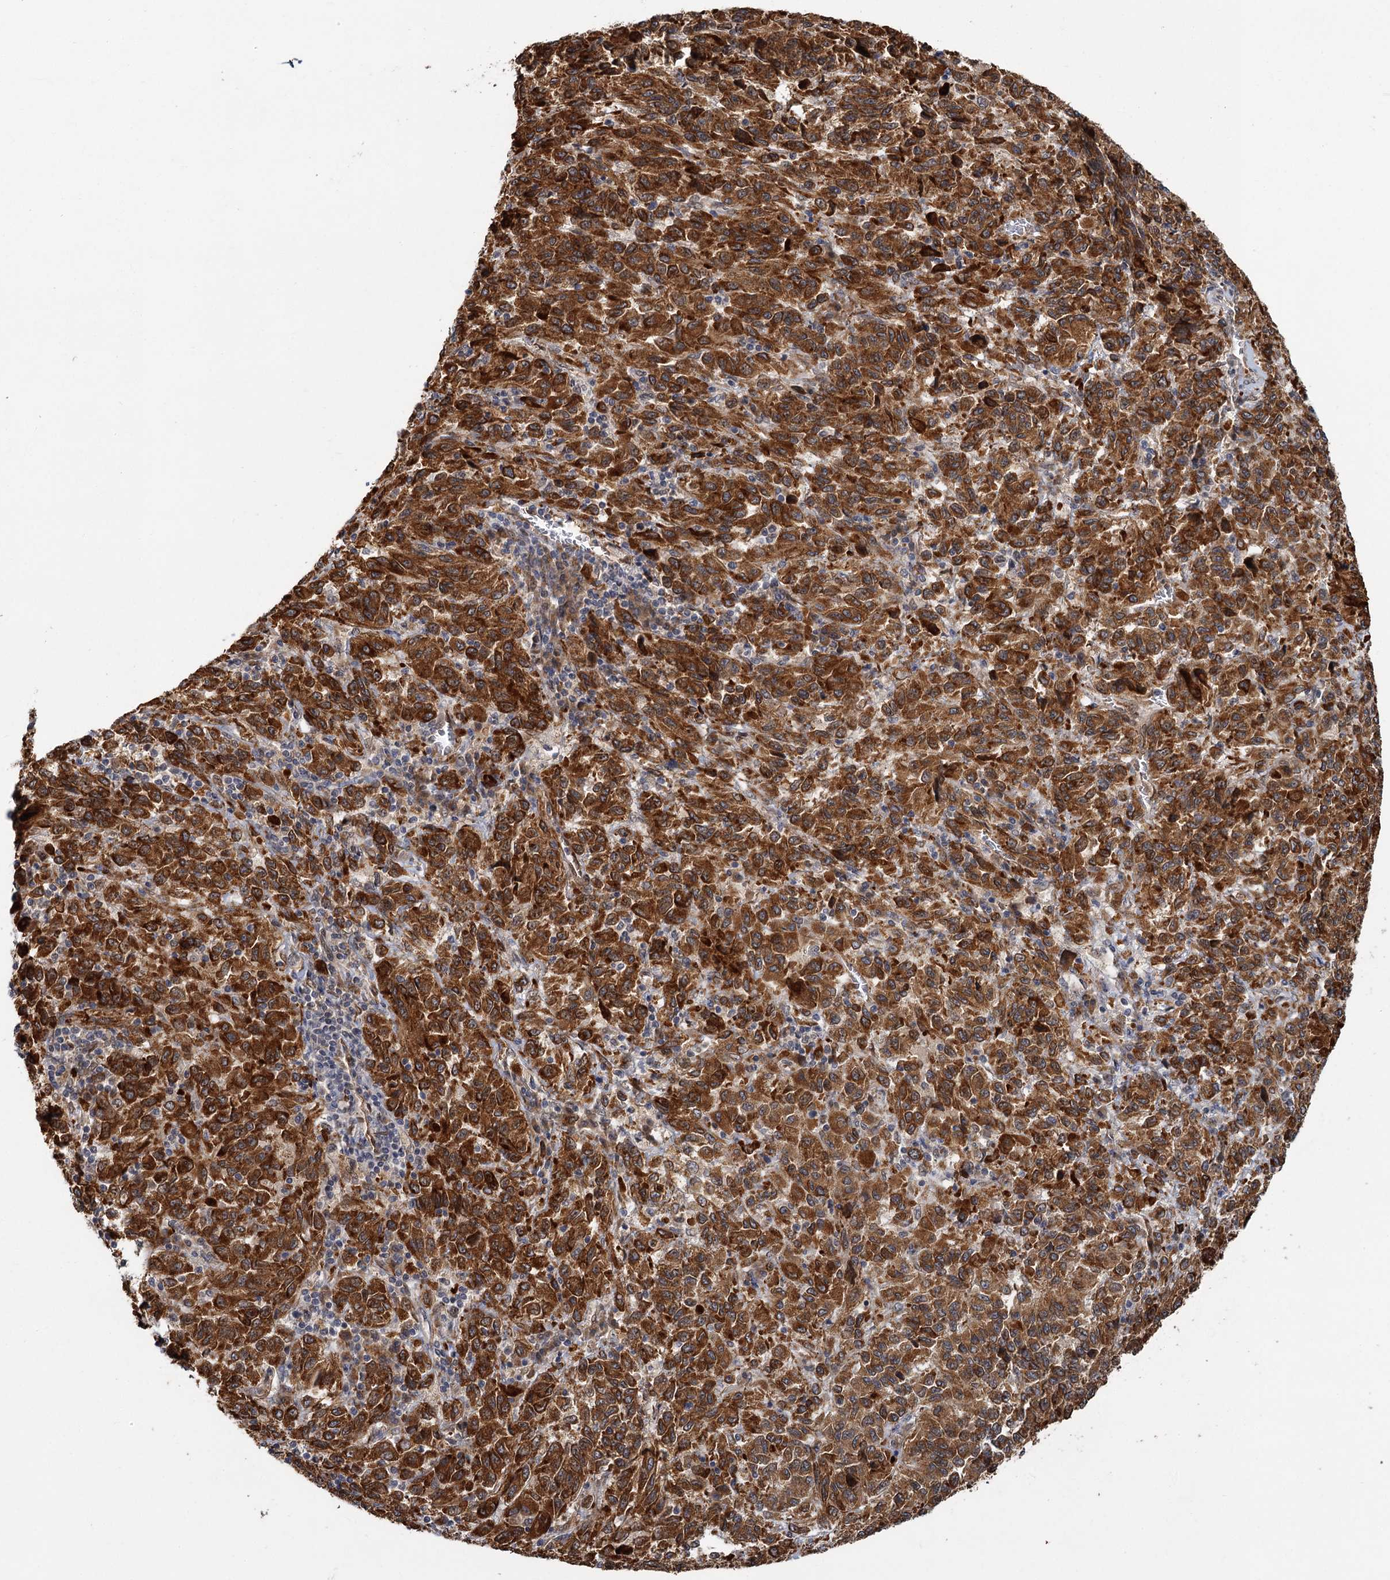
{"staining": {"intensity": "strong", "quantity": ">75%", "location": "cytoplasmic/membranous"}, "tissue": "melanoma", "cell_type": "Tumor cells", "image_type": "cancer", "snomed": [{"axis": "morphology", "description": "Malignant melanoma, Metastatic site"}, {"axis": "topography", "description": "Lung"}], "caption": "Tumor cells demonstrate high levels of strong cytoplasmic/membranous positivity in approximately >75% of cells in human malignant melanoma (metastatic site).", "gene": "APBA2", "patient": {"sex": "male", "age": 64}}